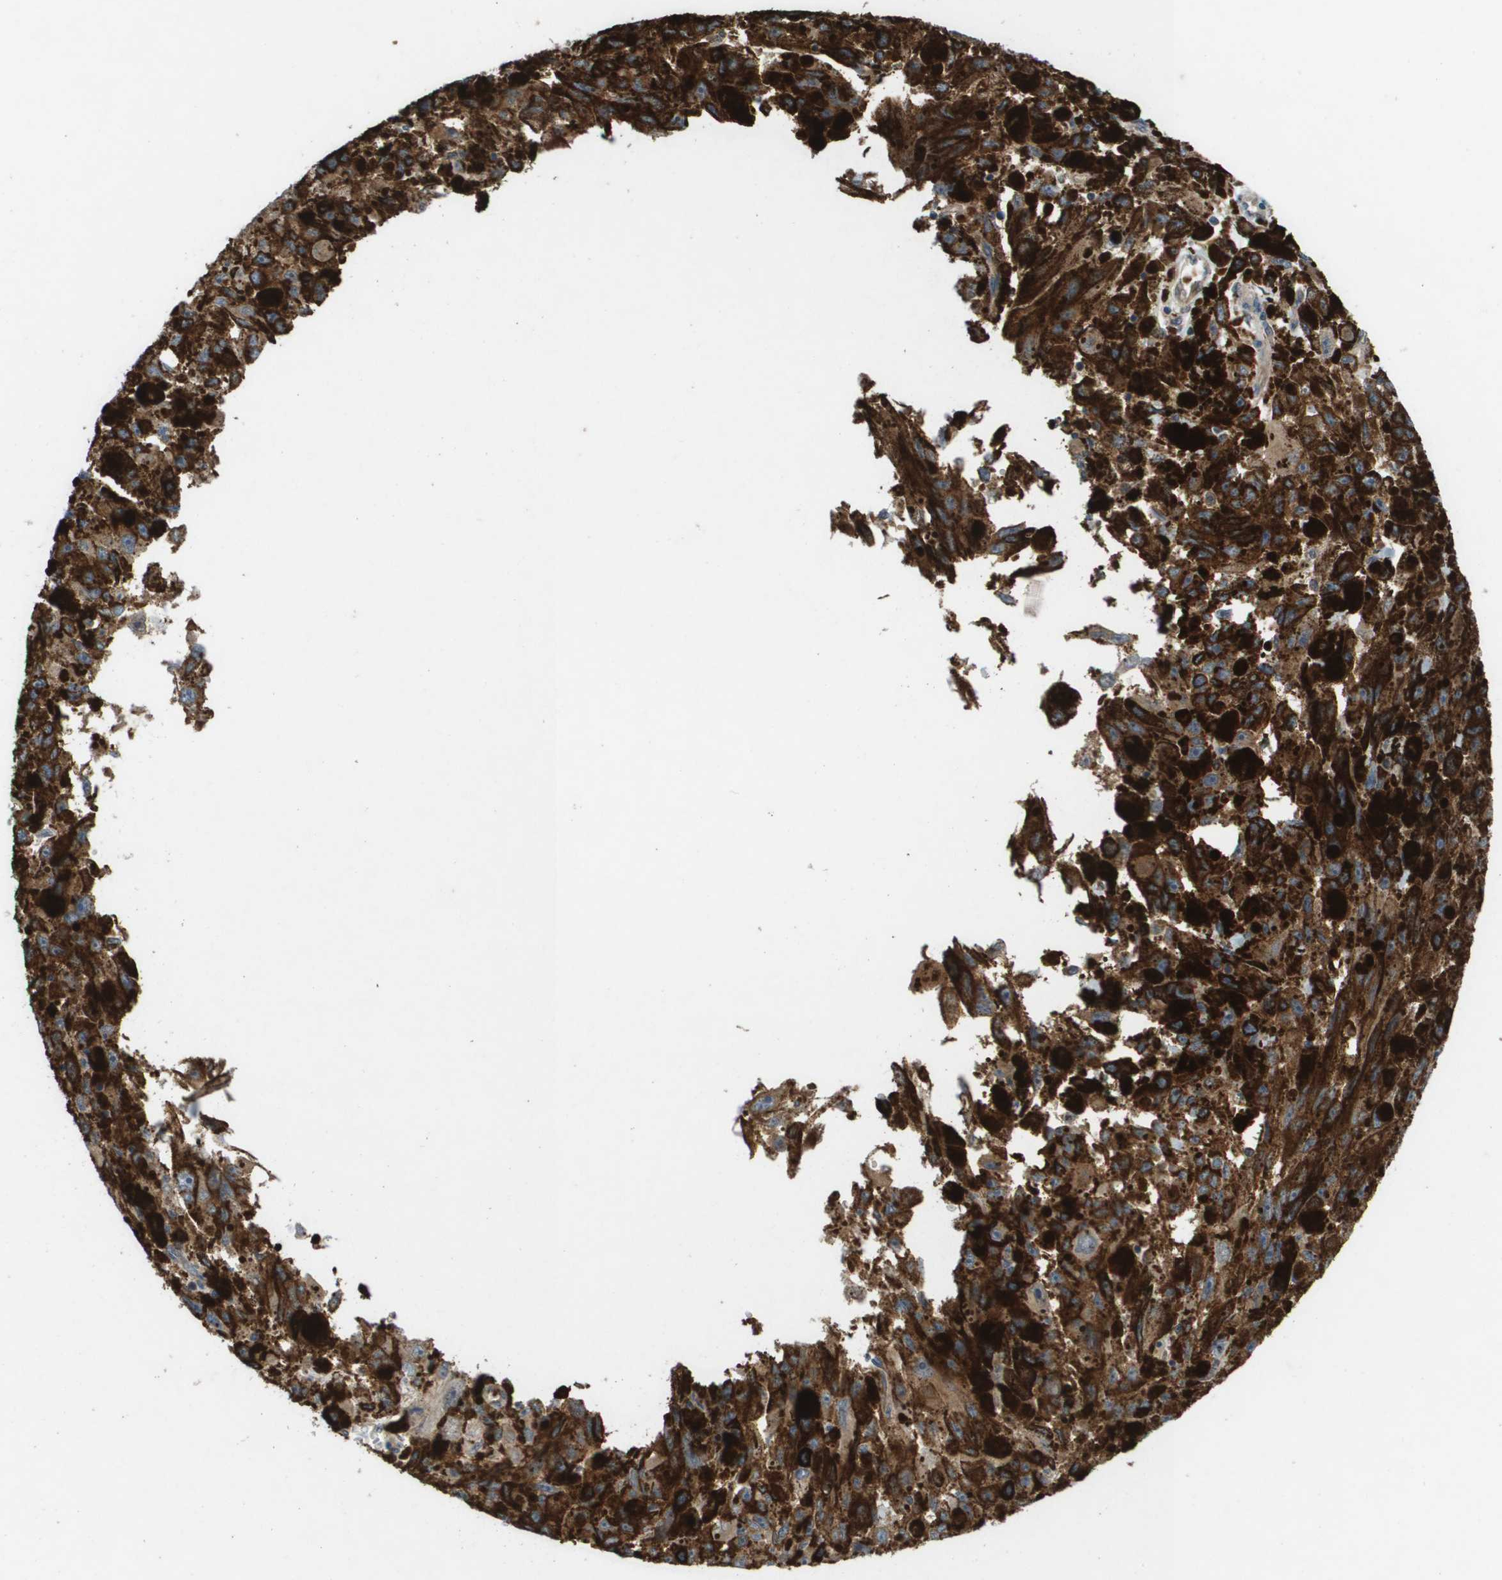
{"staining": {"intensity": "strong", "quantity": ">75%", "location": "cytoplasmic/membranous"}, "tissue": "melanoma", "cell_type": "Tumor cells", "image_type": "cancer", "snomed": [{"axis": "morphology", "description": "Malignant melanoma, NOS"}, {"axis": "topography", "description": "Skin"}], "caption": "This is a photomicrograph of IHC staining of melanoma, which shows strong expression in the cytoplasmic/membranous of tumor cells.", "gene": "PALD1", "patient": {"sex": "female", "age": 104}}